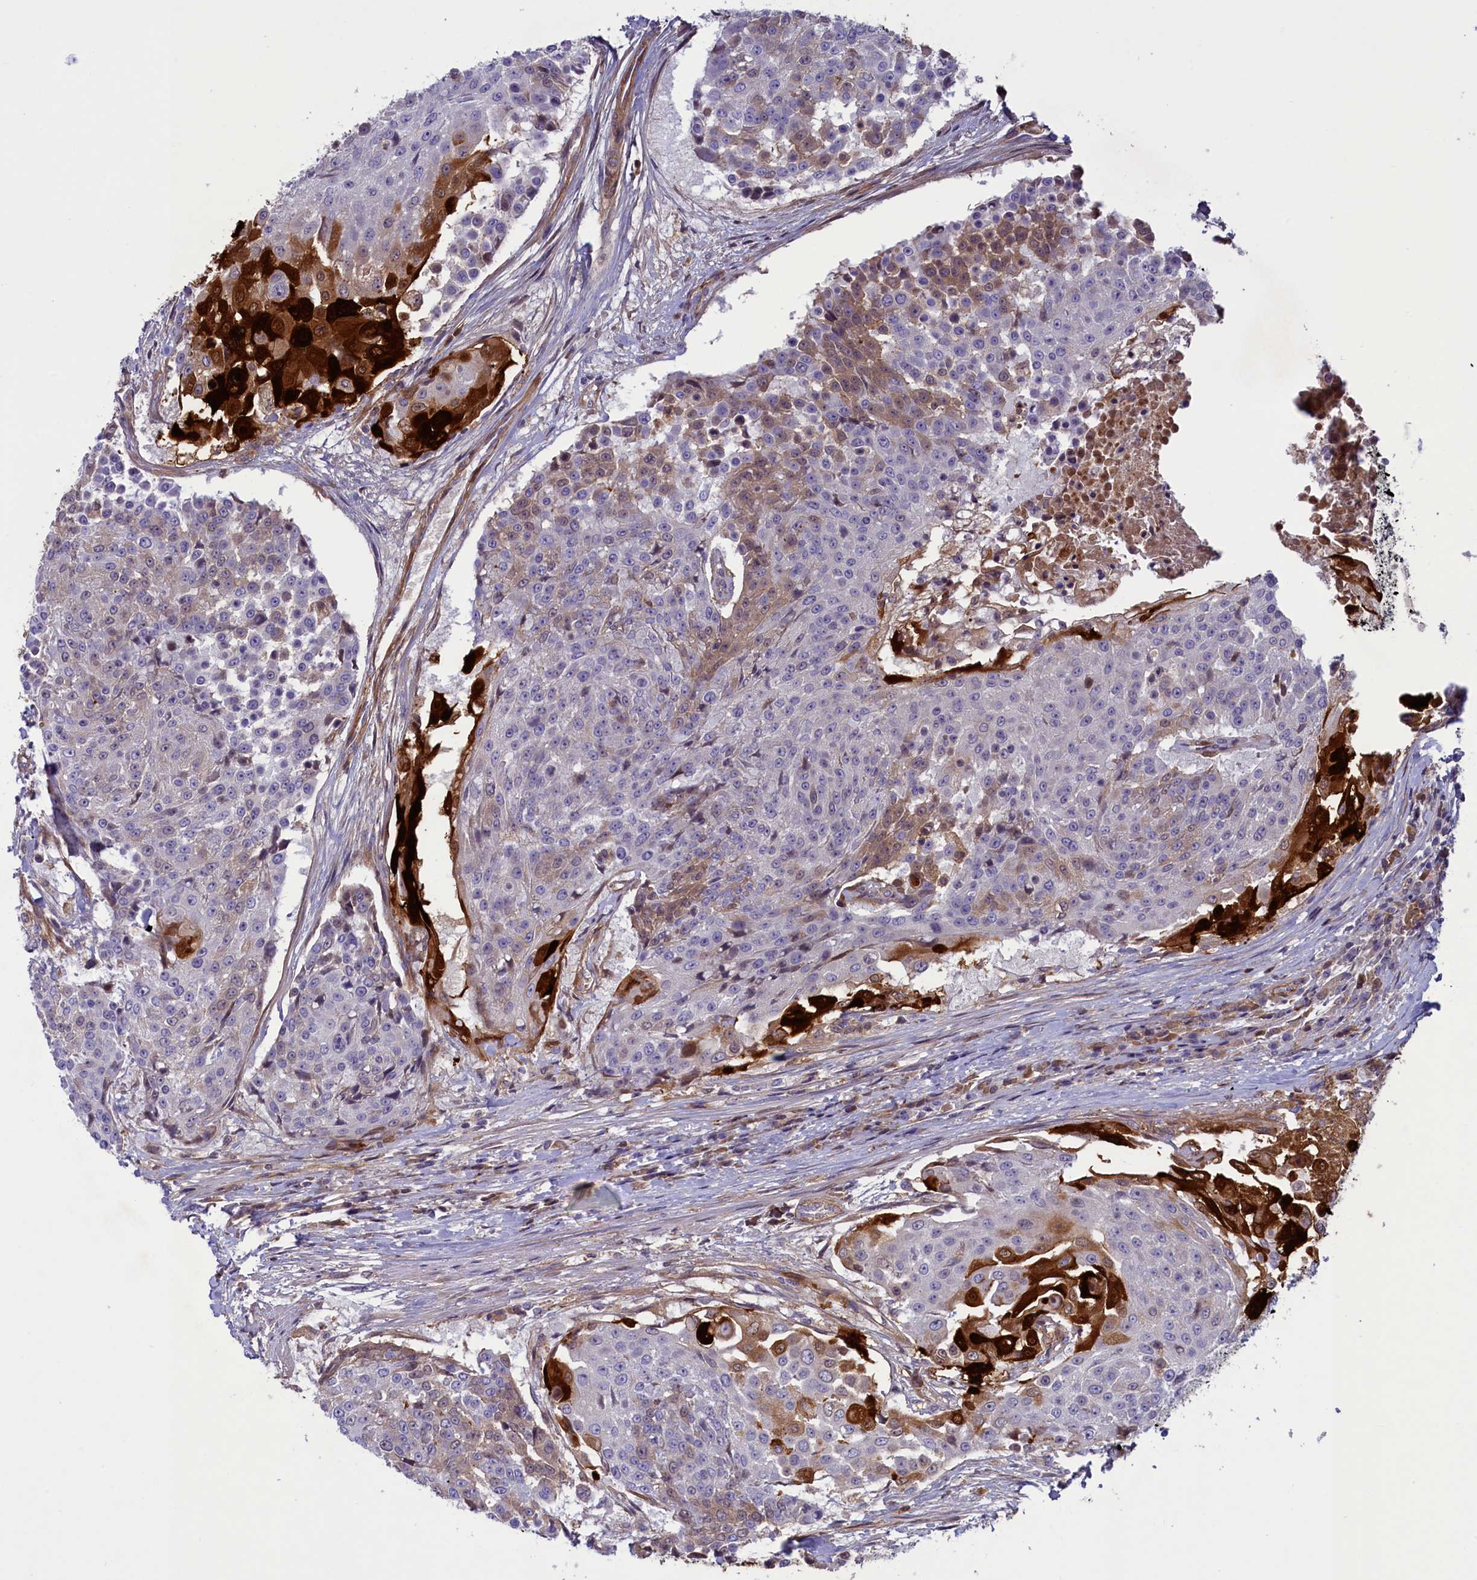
{"staining": {"intensity": "strong", "quantity": "<25%", "location": "cytoplasmic/membranous,nuclear"}, "tissue": "urothelial cancer", "cell_type": "Tumor cells", "image_type": "cancer", "snomed": [{"axis": "morphology", "description": "Urothelial carcinoma, High grade"}, {"axis": "topography", "description": "Urinary bladder"}], "caption": "IHC staining of urothelial carcinoma (high-grade), which demonstrates medium levels of strong cytoplasmic/membranous and nuclear staining in about <25% of tumor cells indicating strong cytoplasmic/membranous and nuclear protein expression. The staining was performed using DAB (3,3'-diaminobenzidine) (brown) for protein detection and nuclei were counterstained in hematoxylin (blue).", "gene": "LOXL1", "patient": {"sex": "female", "age": 63}}